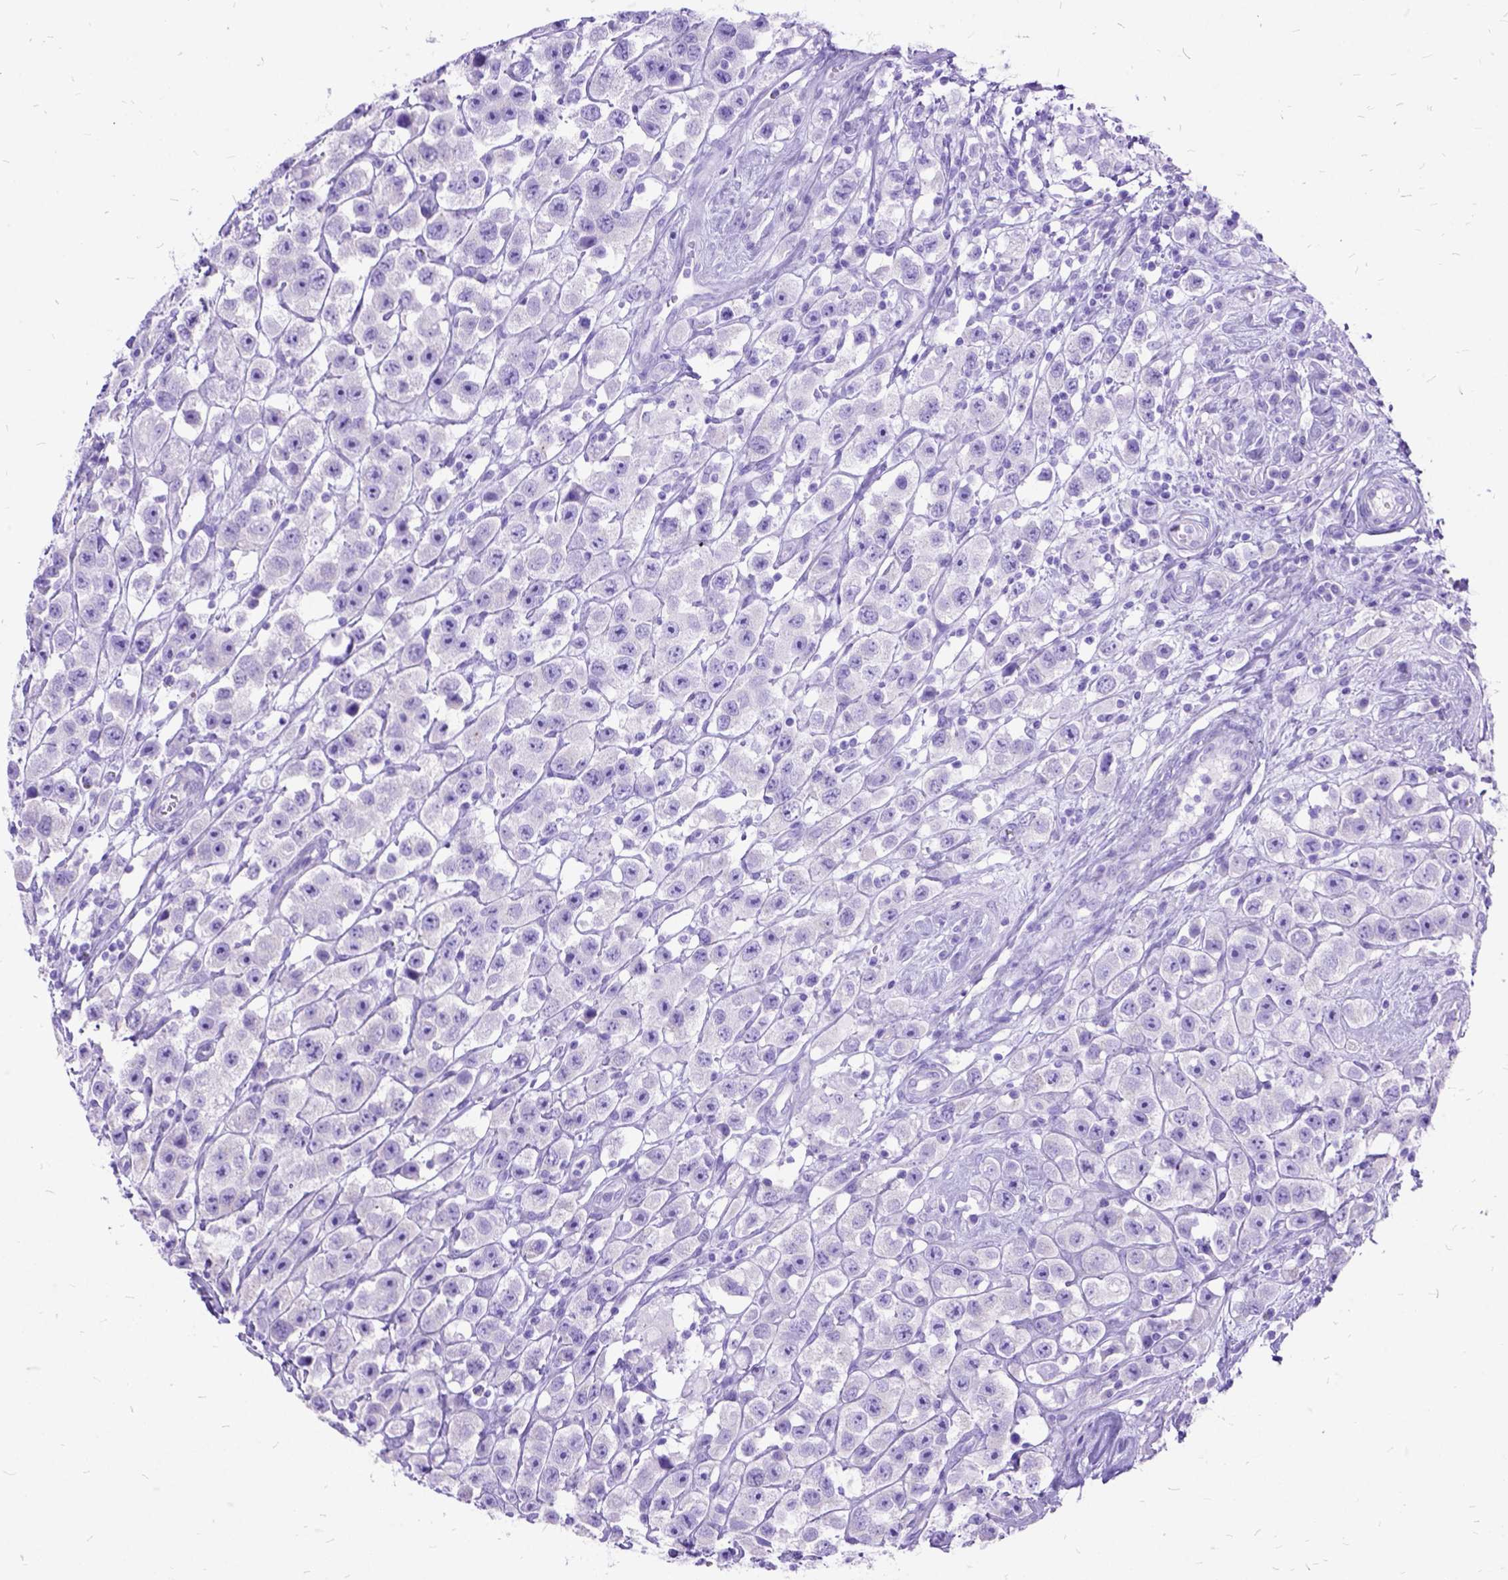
{"staining": {"intensity": "negative", "quantity": "none", "location": "none"}, "tissue": "testis cancer", "cell_type": "Tumor cells", "image_type": "cancer", "snomed": [{"axis": "morphology", "description": "Seminoma, NOS"}, {"axis": "topography", "description": "Testis"}], "caption": "Seminoma (testis) stained for a protein using immunohistochemistry shows no expression tumor cells.", "gene": "DNAH2", "patient": {"sex": "male", "age": 45}}